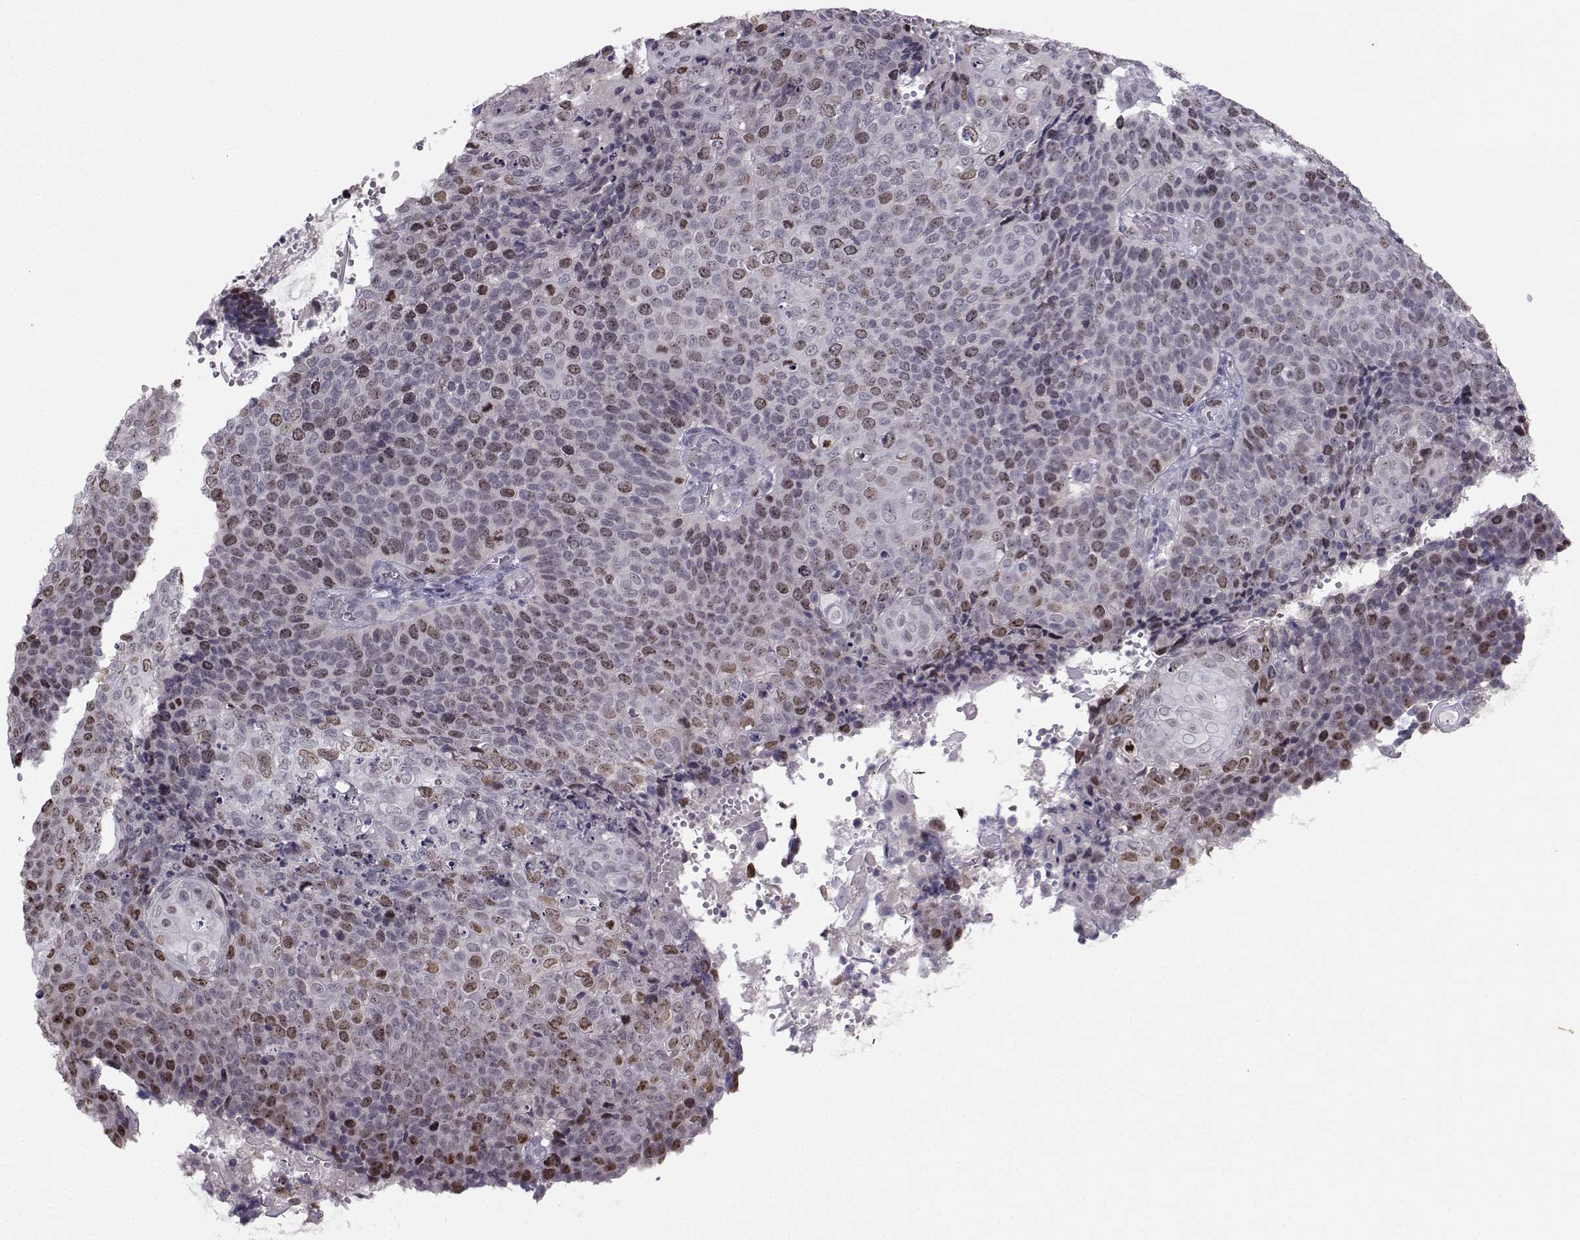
{"staining": {"intensity": "moderate", "quantity": "25%-75%", "location": "nuclear"}, "tissue": "cervical cancer", "cell_type": "Tumor cells", "image_type": "cancer", "snomed": [{"axis": "morphology", "description": "Squamous cell carcinoma, NOS"}, {"axis": "topography", "description": "Cervix"}], "caption": "Immunohistochemical staining of cervical squamous cell carcinoma shows medium levels of moderate nuclear protein positivity in approximately 25%-75% of tumor cells. Using DAB (brown) and hematoxylin (blue) stains, captured at high magnification using brightfield microscopy.", "gene": "LRP8", "patient": {"sex": "female", "age": 39}}